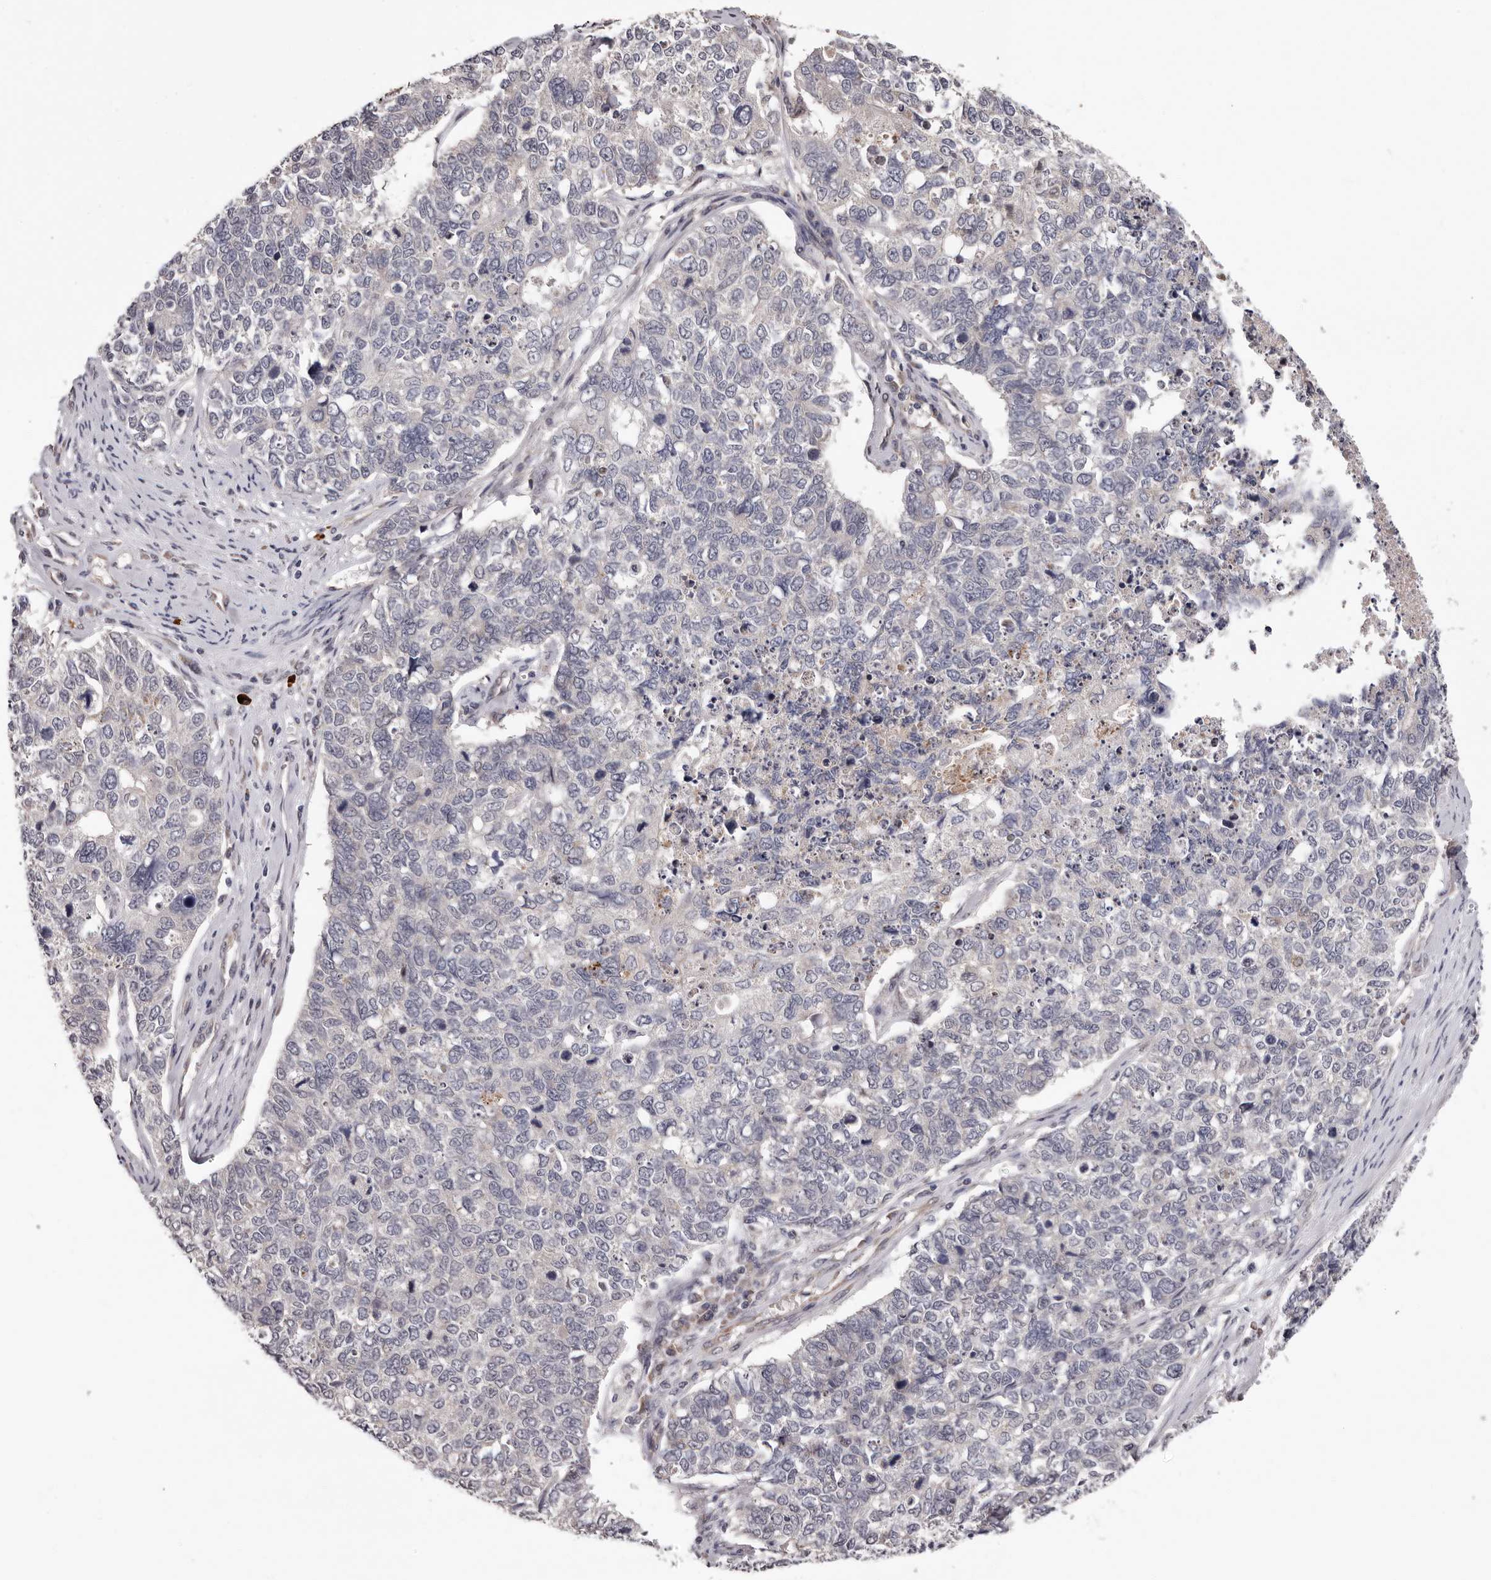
{"staining": {"intensity": "weak", "quantity": "<25%", "location": "cytoplasmic/membranous"}, "tissue": "cervical cancer", "cell_type": "Tumor cells", "image_type": "cancer", "snomed": [{"axis": "morphology", "description": "Squamous cell carcinoma, NOS"}, {"axis": "topography", "description": "Cervix"}], "caption": "Protein analysis of squamous cell carcinoma (cervical) exhibits no significant positivity in tumor cells.", "gene": "MED8", "patient": {"sex": "female", "age": 63}}